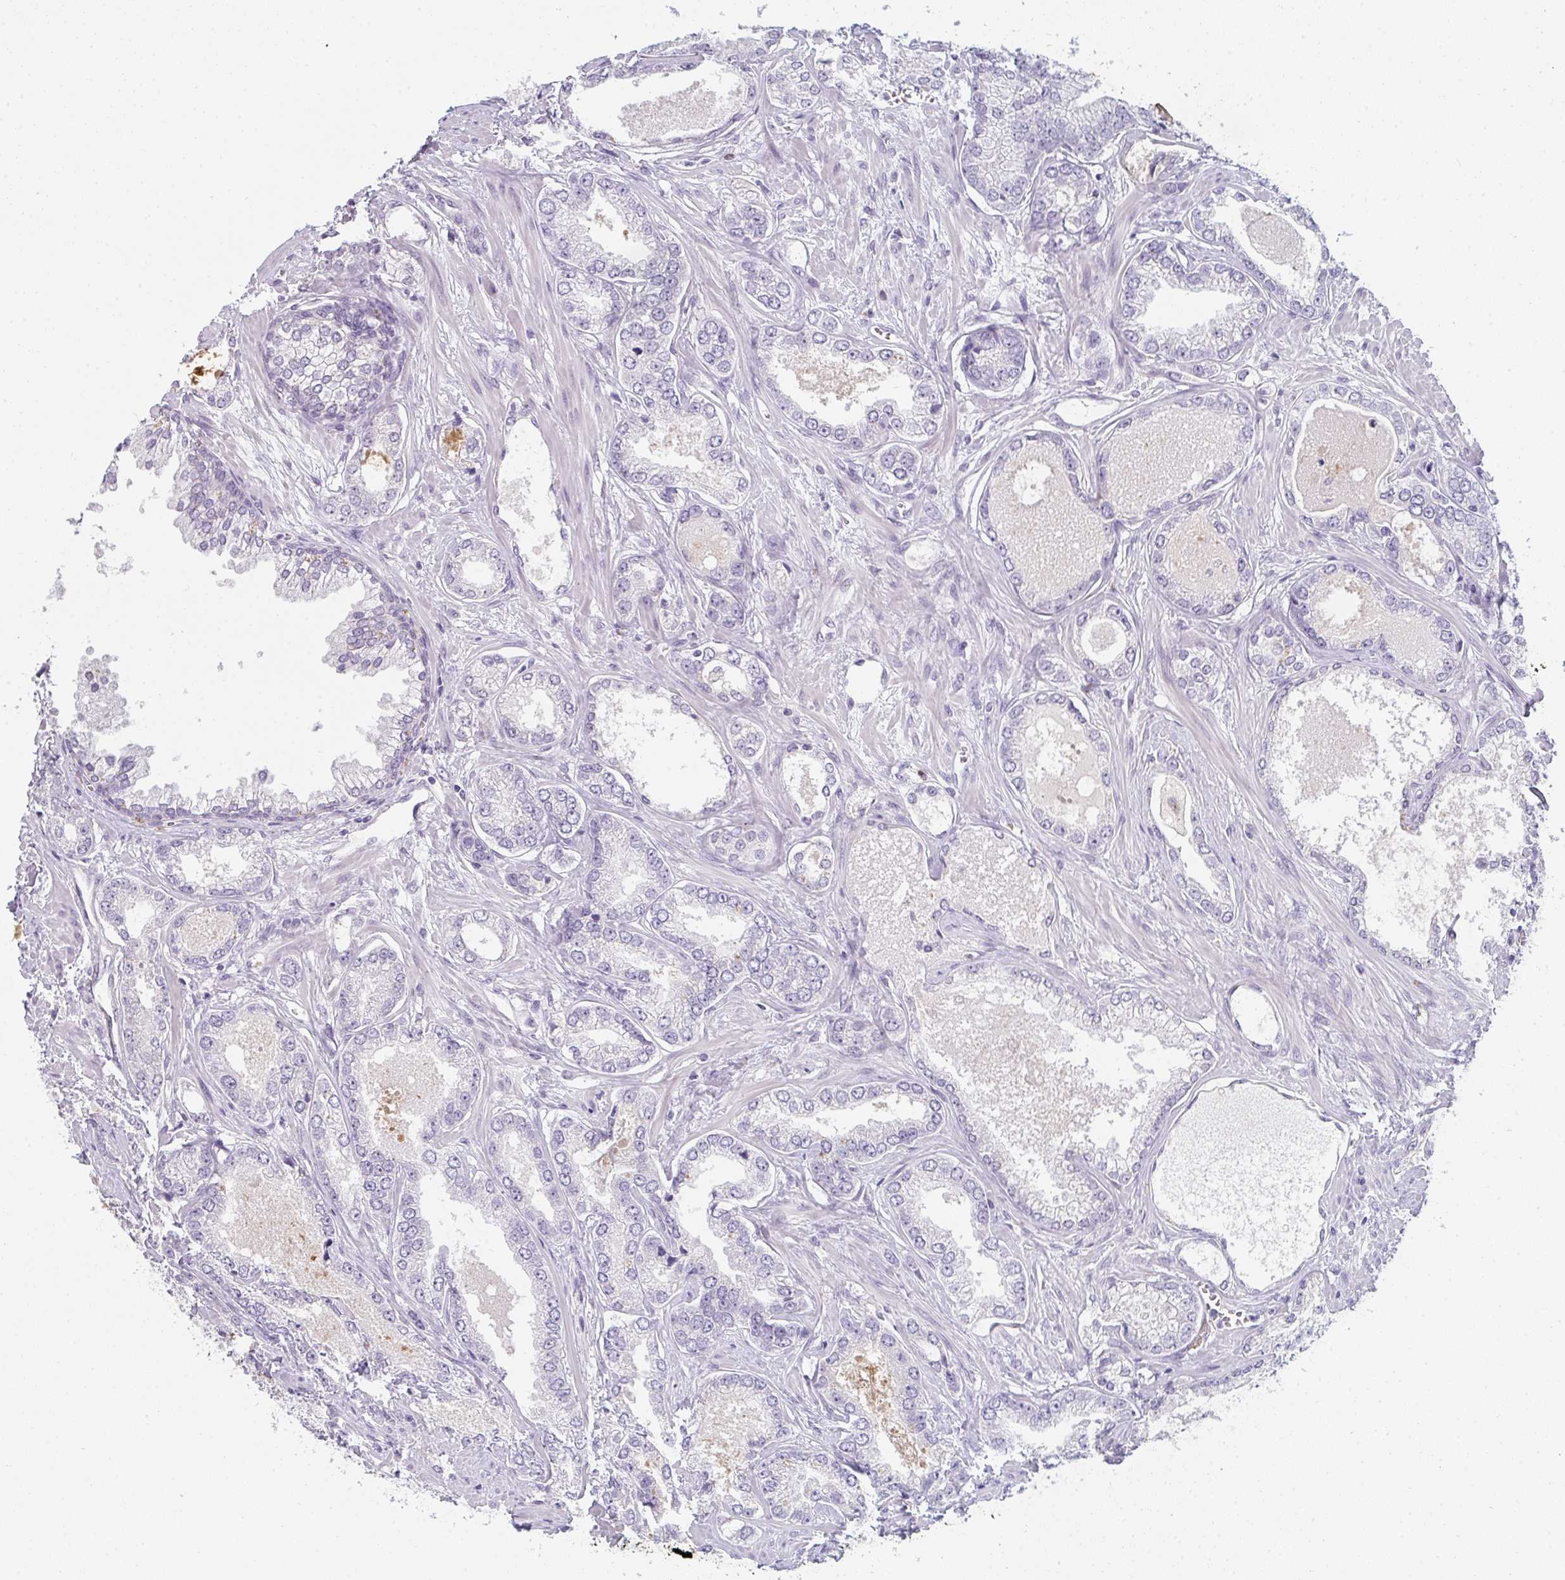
{"staining": {"intensity": "negative", "quantity": "none", "location": "none"}, "tissue": "prostate cancer", "cell_type": "Tumor cells", "image_type": "cancer", "snomed": [{"axis": "morphology", "description": "Adenocarcinoma, Medium grade"}, {"axis": "topography", "description": "Prostate"}], "caption": "Tumor cells are negative for protein expression in human prostate cancer.", "gene": "C1QTNF8", "patient": {"sex": "male", "age": 57}}